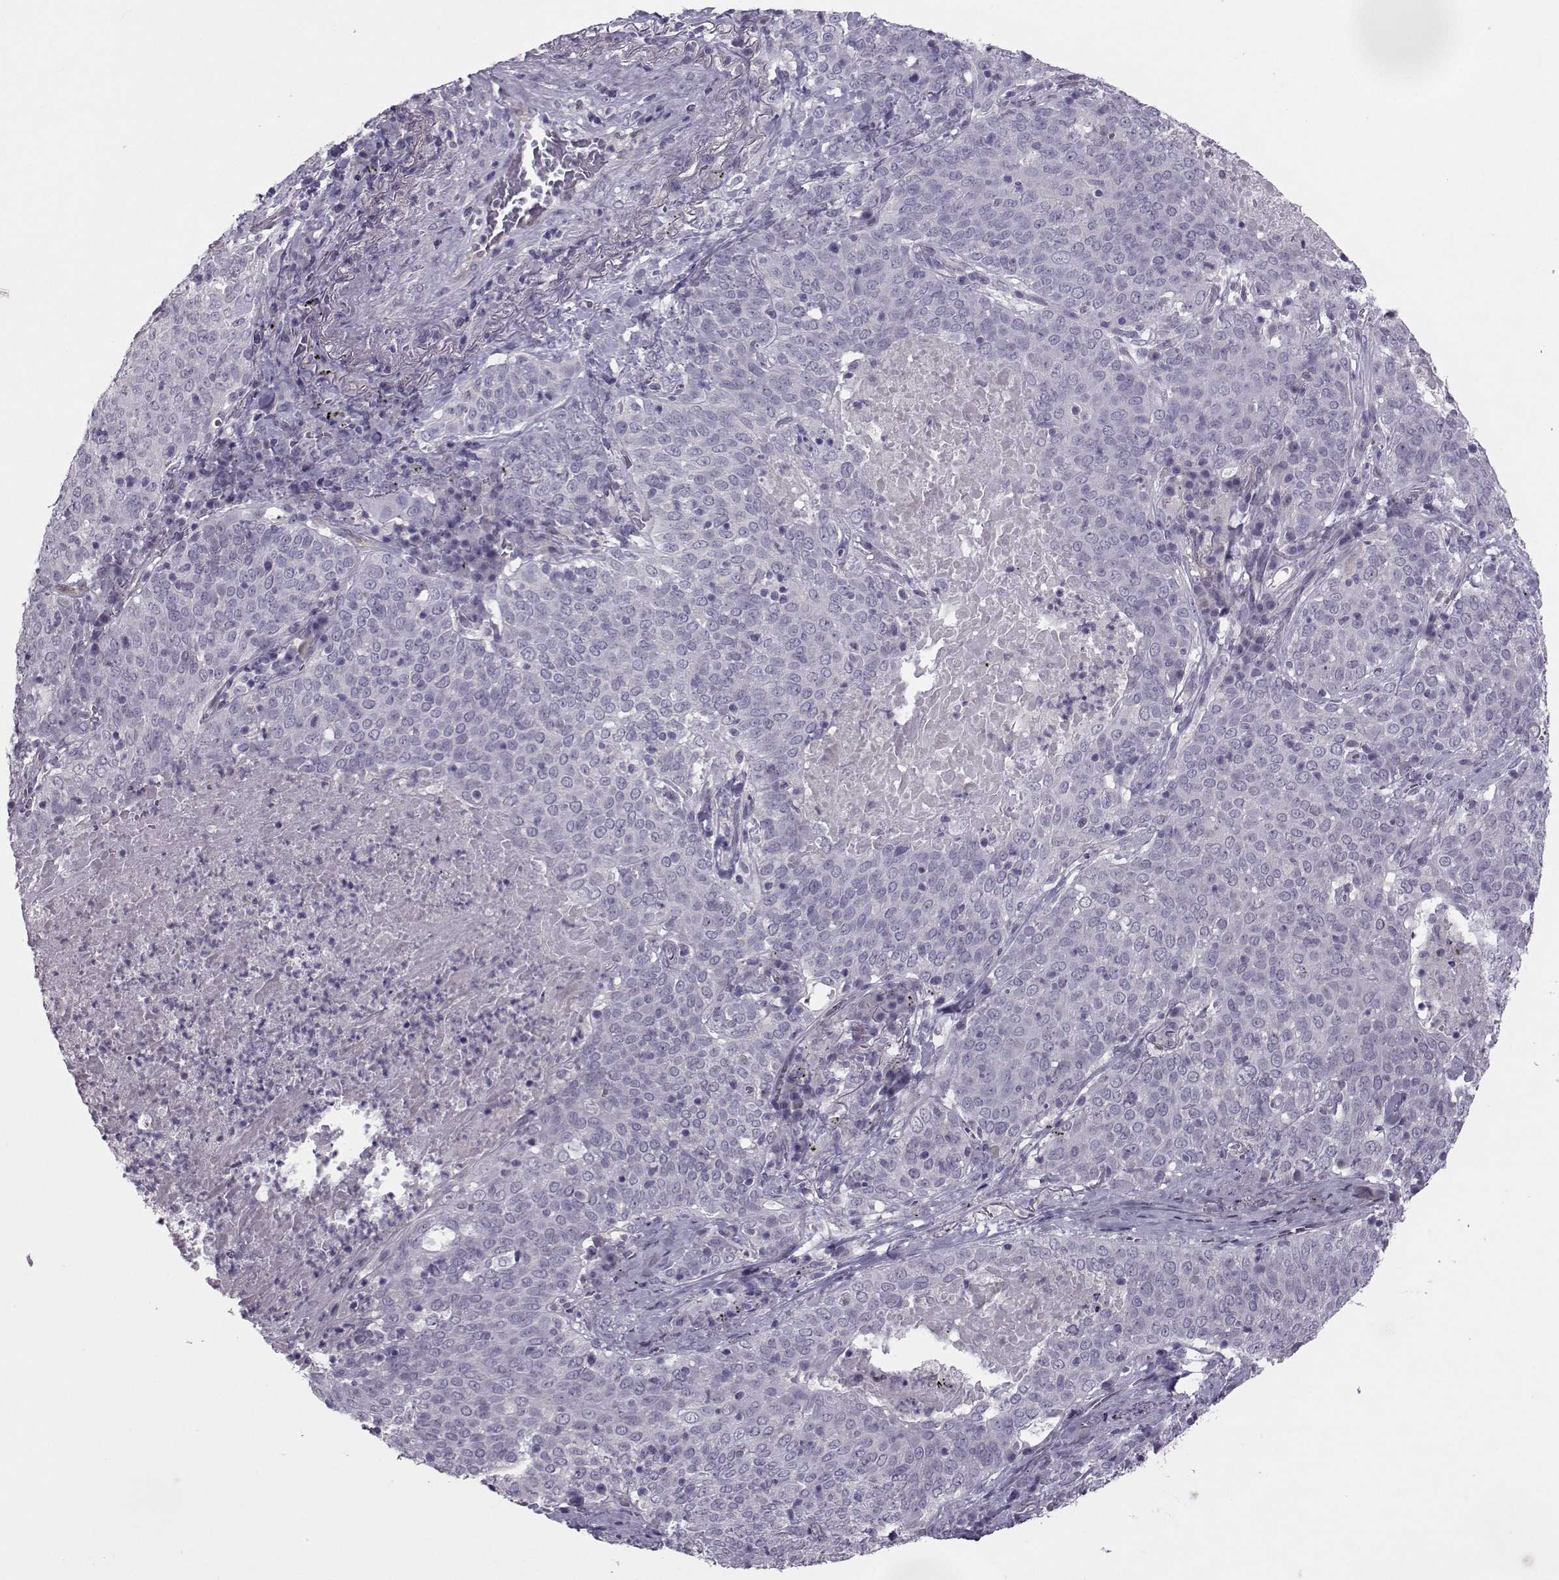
{"staining": {"intensity": "negative", "quantity": "none", "location": "none"}, "tissue": "lung cancer", "cell_type": "Tumor cells", "image_type": "cancer", "snomed": [{"axis": "morphology", "description": "Squamous cell carcinoma, NOS"}, {"axis": "topography", "description": "Lung"}], "caption": "DAB (3,3'-diaminobenzidine) immunohistochemical staining of human lung cancer demonstrates no significant positivity in tumor cells.", "gene": "ASRGL1", "patient": {"sex": "male", "age": 82}}